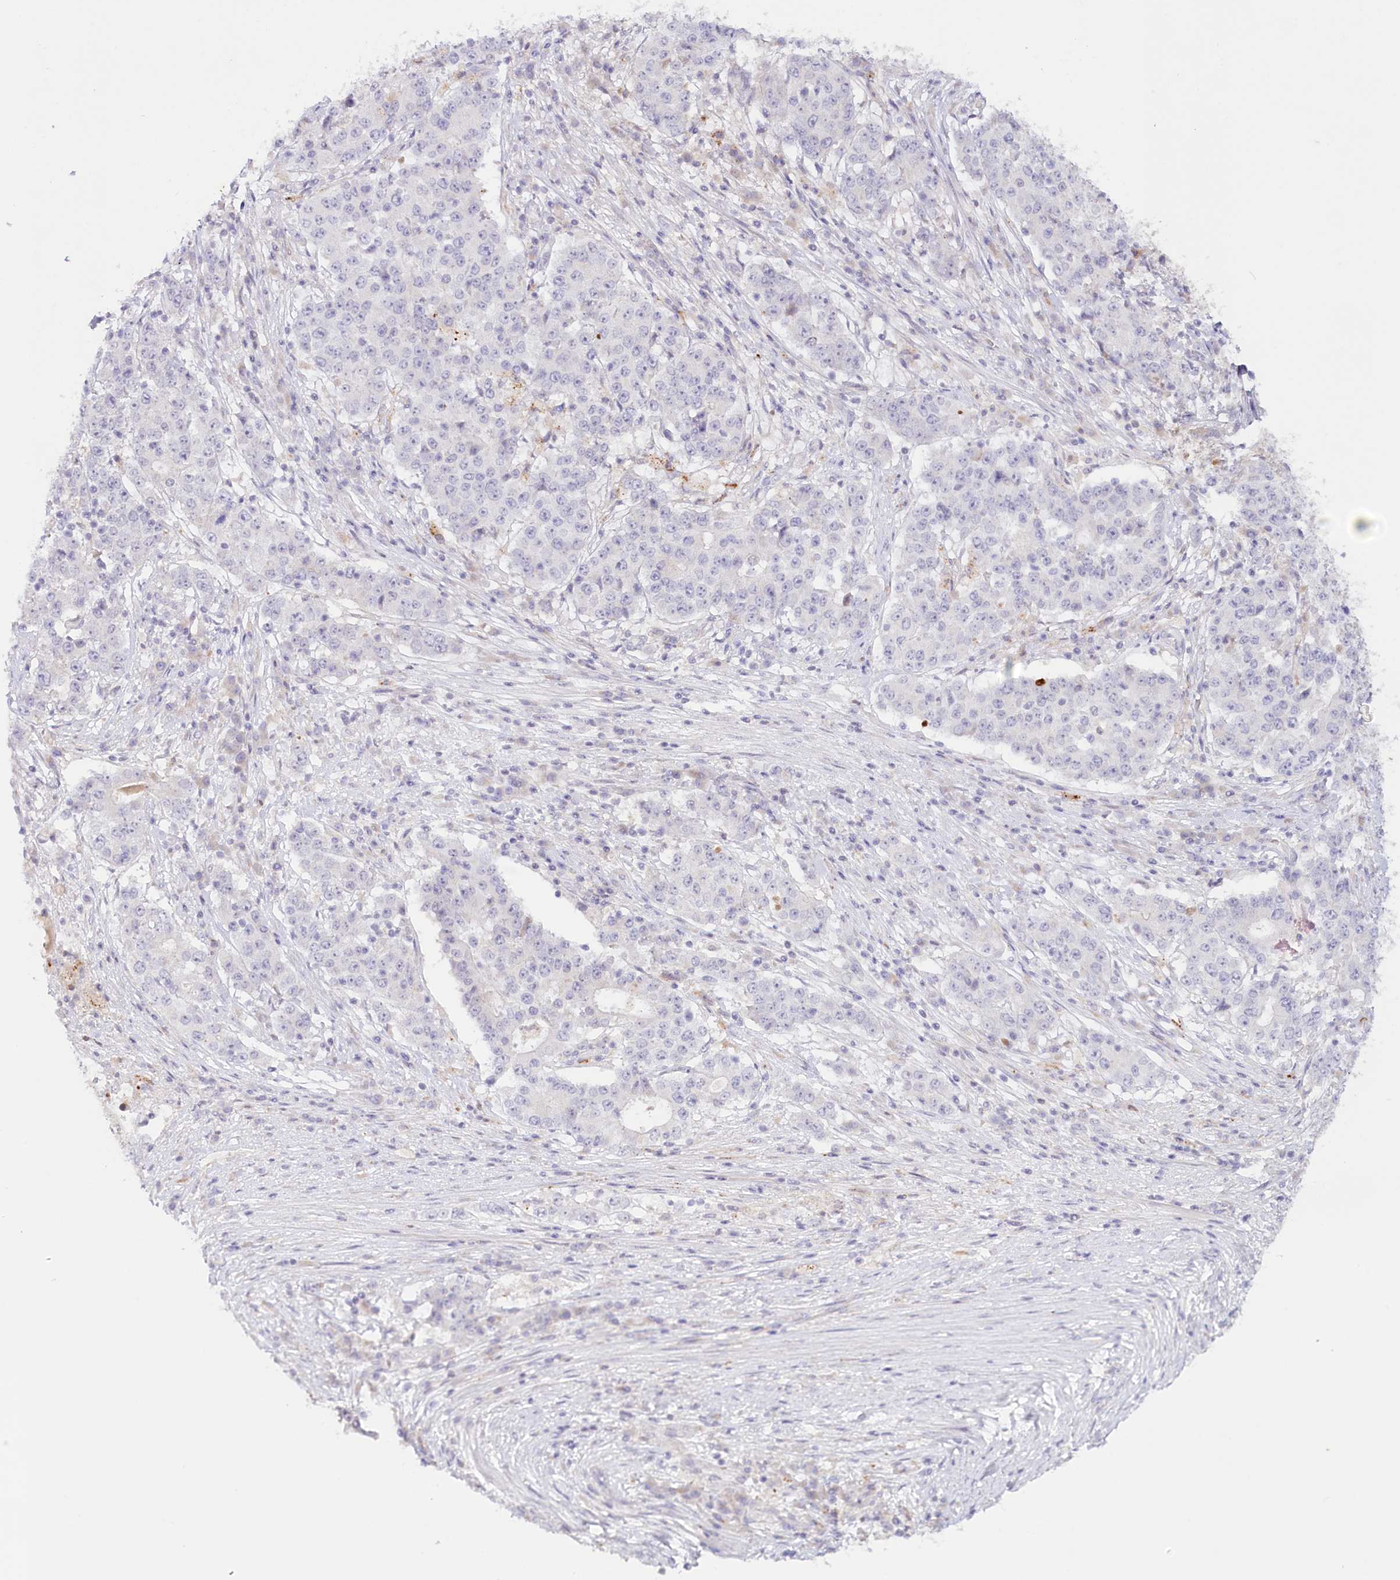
{"staining": {"intensity": "negative", "quantity": "none", "location": "none"}, "tissue": "stomach cancer", "cell_type": "Tumor cells", "image_type": "cancer", "snomed": [{"axis": "morphology", "description": "Adenocarcinoma, NOS"}, {"axis": "topography", "description": "Stomach"}], "caption": "This is an IHC micrograph of stomach cancer (adenocarcinoma). There is no positivity in tumor cells.", "gene": "PSAPL1", "patient": {"sex": "male", "age": 59}}